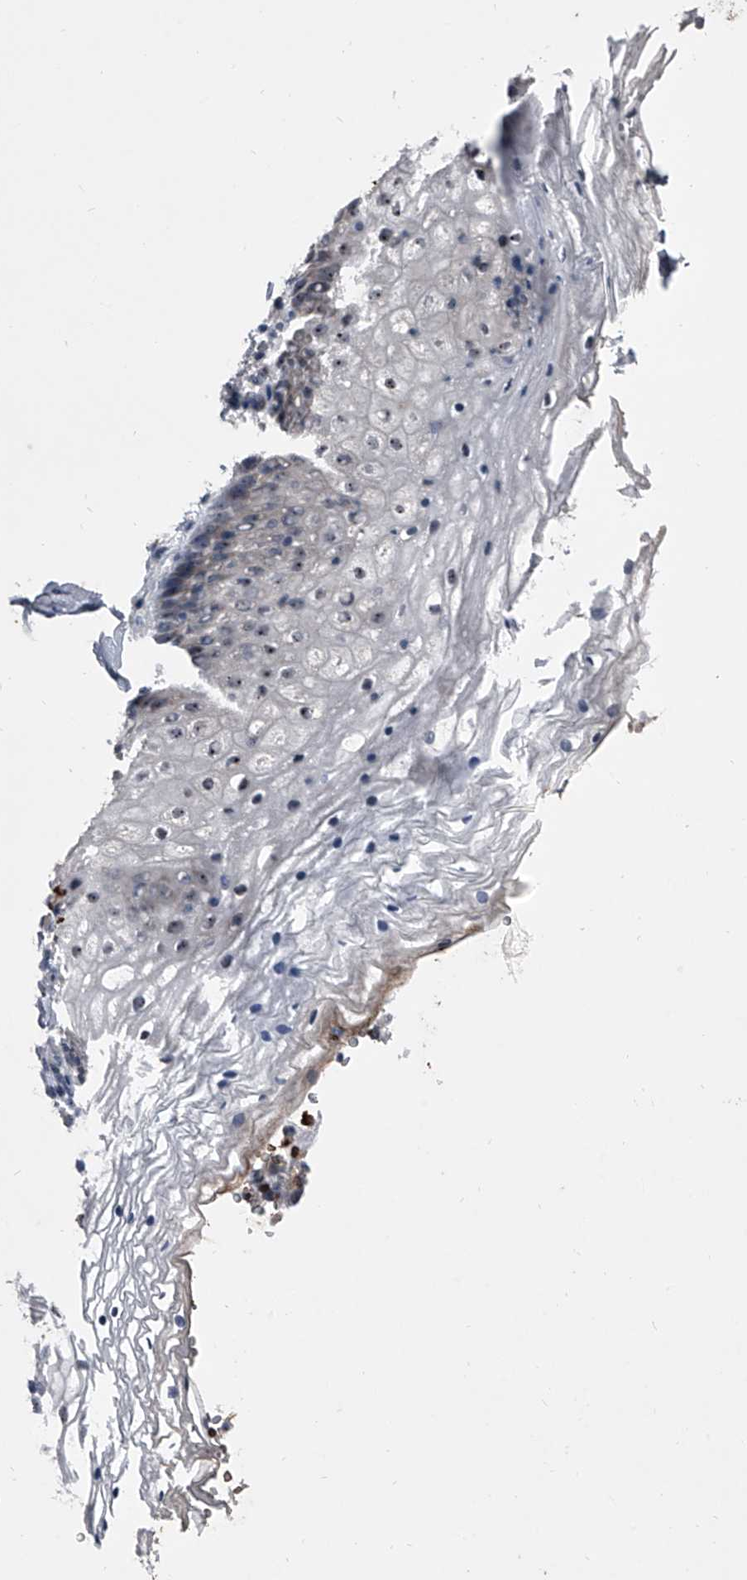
{"staining": {"intensity": "moderate", "quantity": "<25%", "location": "nuclear"}, "tissue": "vagina", "cell_type": "Squamous epithelial cells", "image_type": "normal", "snomed": [{"axis": "morphology", "description": "Normal tissue, NOS"}, {"axis": "topography", "description": "Vagina"}], "caption": "The photomicrograph exhibits immunohistochemical staining of unremarkable vagina. There is moderate nuclear positivity is present in approximately <25% of squamous epithelial cells.", "gene": "CEP85L", "patient": {"sex": "female", "age": 60}}